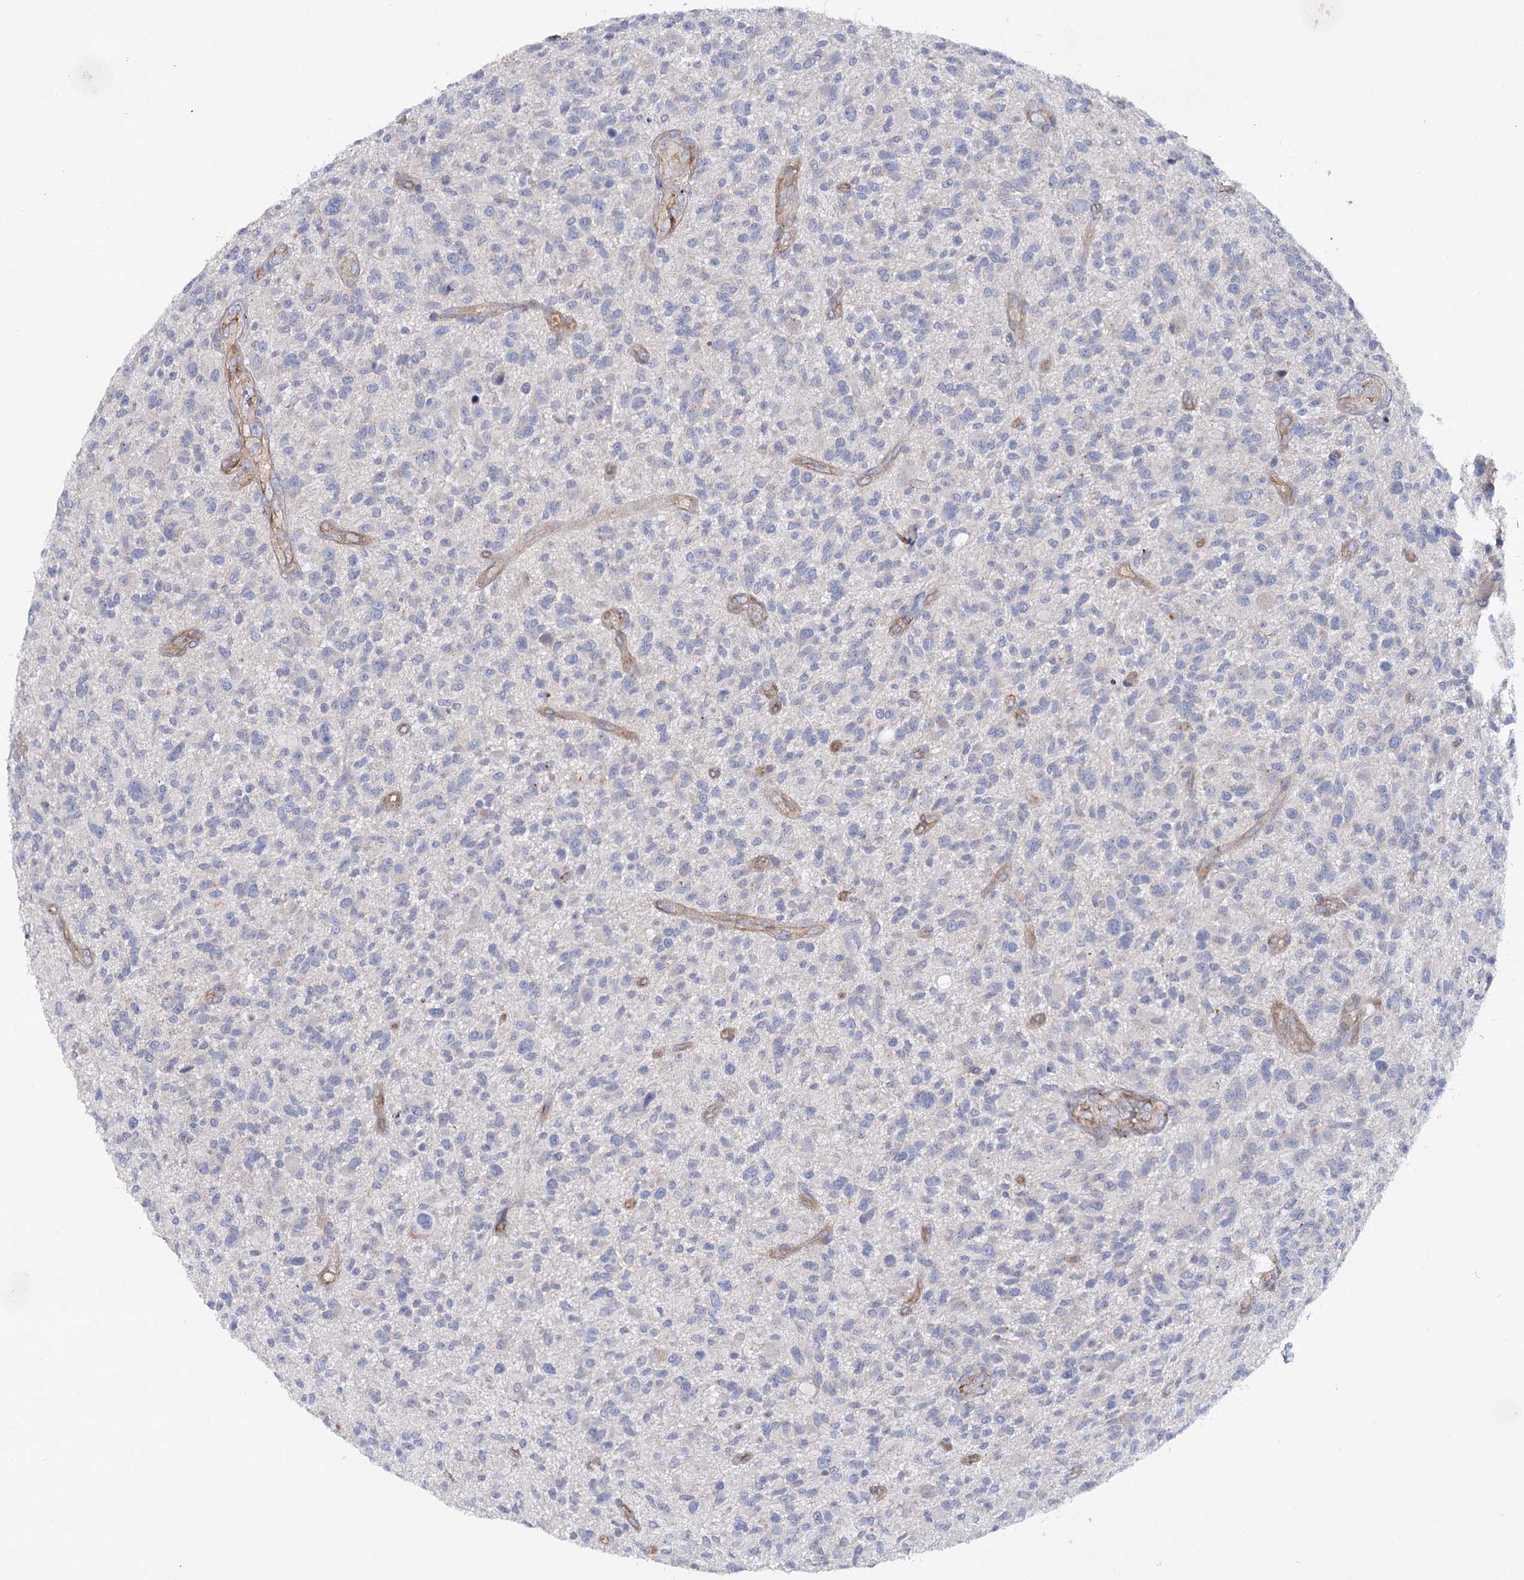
{"staining": {"intensity": "negative", "quantity": "none", "location": "none"}, "tissue": "glioma", "cell_type": "Tumor cells", "image_type": "cancer", "snomed": [{"axis": "morphology", "description": "Glioma, malignant, High grade"}, {"axis": "topography", "description": "Brain"}], "caption": "This is a histopathology image of immunohistochemistry staining of malignant high-grade glioma, which shows no expression in tumor cells.", "gene": "TMEM164", "patient": {"sex": "male", "age": 47}}